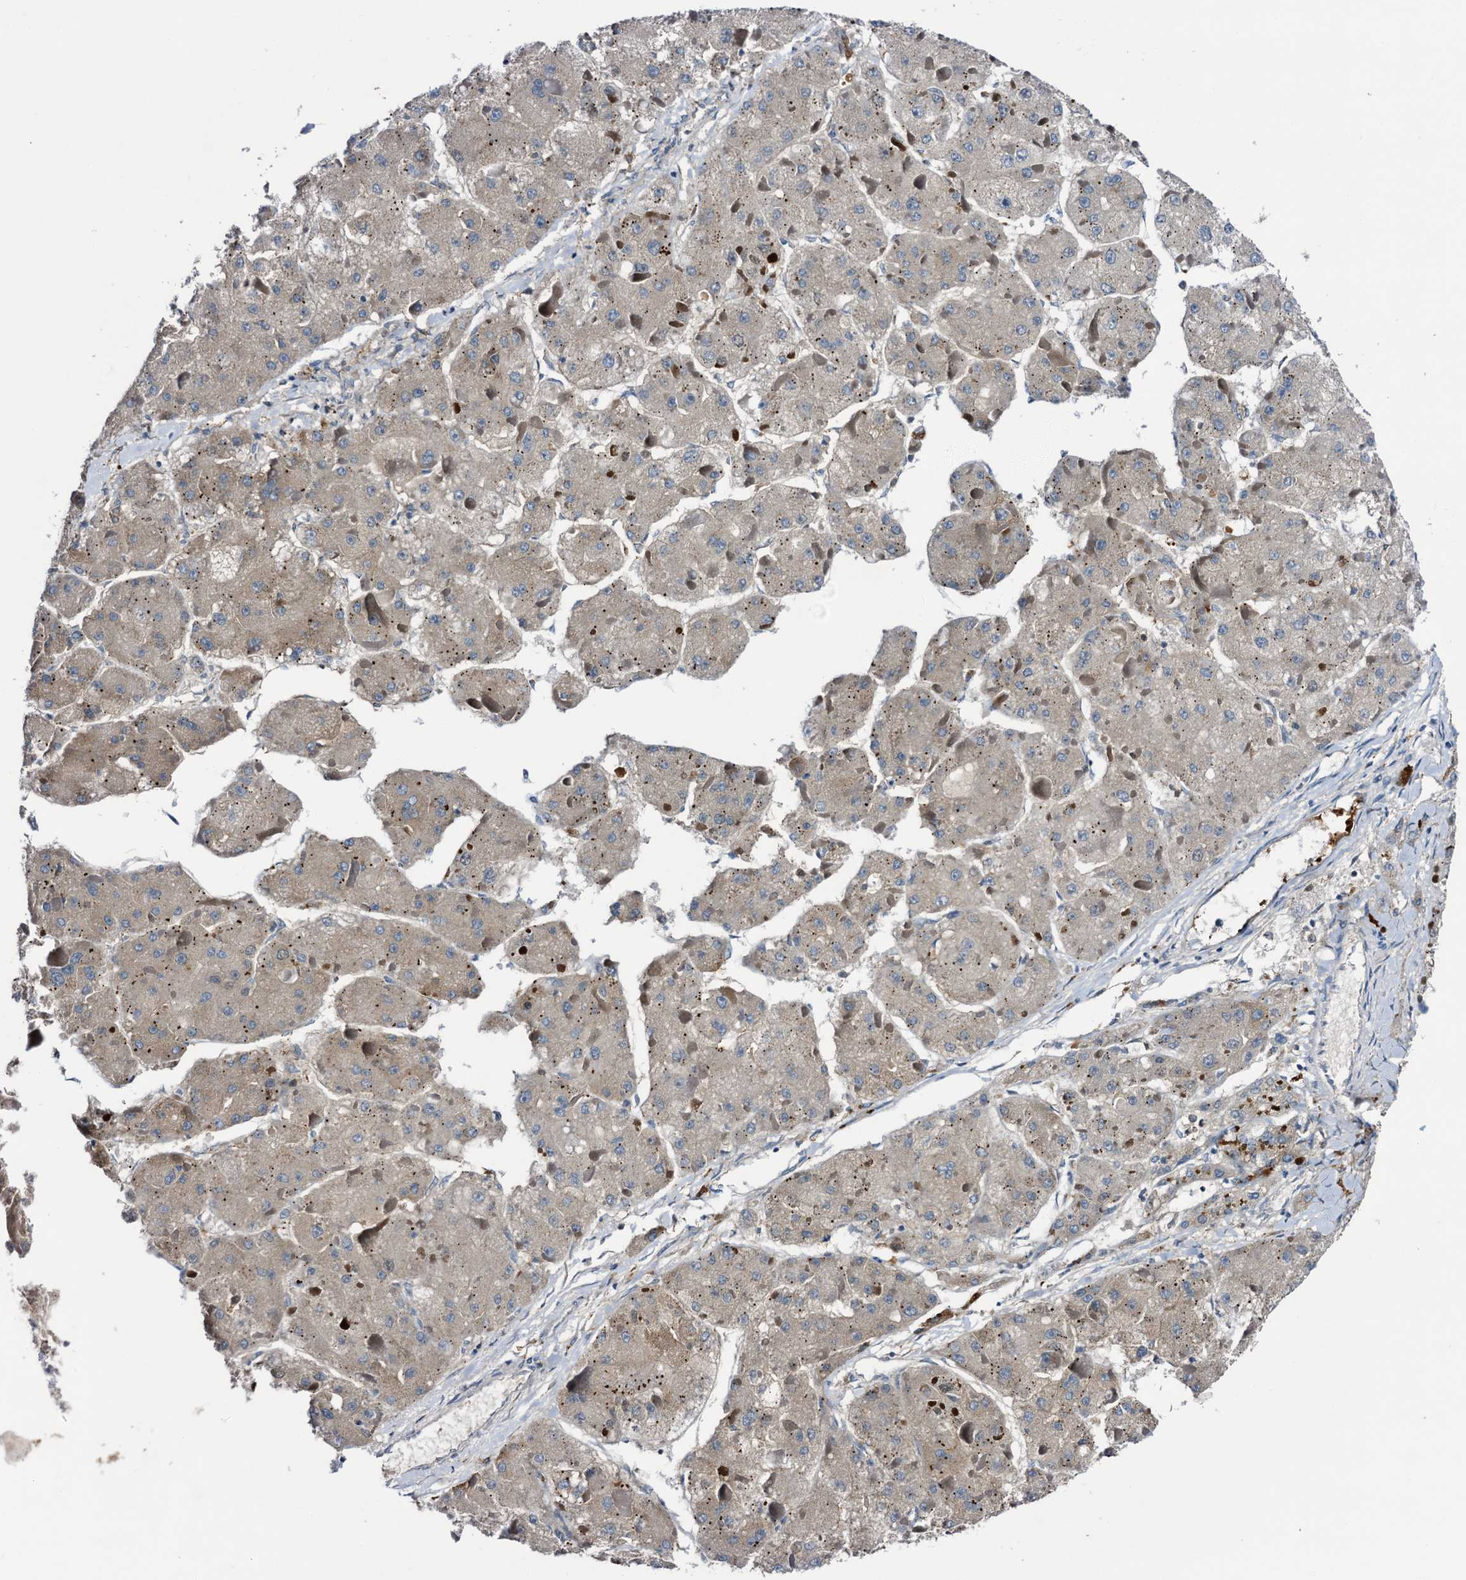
{"staining": {"intensity": "weak", "quantity": "25%-75%", "location": "cytoplasmic/membranous"}, "tissue": "liver cancer", "cell_type": "Tumor cells", "image_type": "cancer", "snomed": [{"axis": "morphology", "description": "Carcinoma, Hepatocellular, NOS"}, {"axis": "topography", "description": "Liver"}], "caption": "IHC of human liver hepatocellular carcinoma reveals low levels of weak cytoplasmic/membranous staining in about 25%-75% of tumor cells. (DAB (3,3'-diaminobenzidine) IHC with brightfield microscopy, high magnification).", "gene": "NCAPD2", "patient": {"sex": "female", "age": 73}}